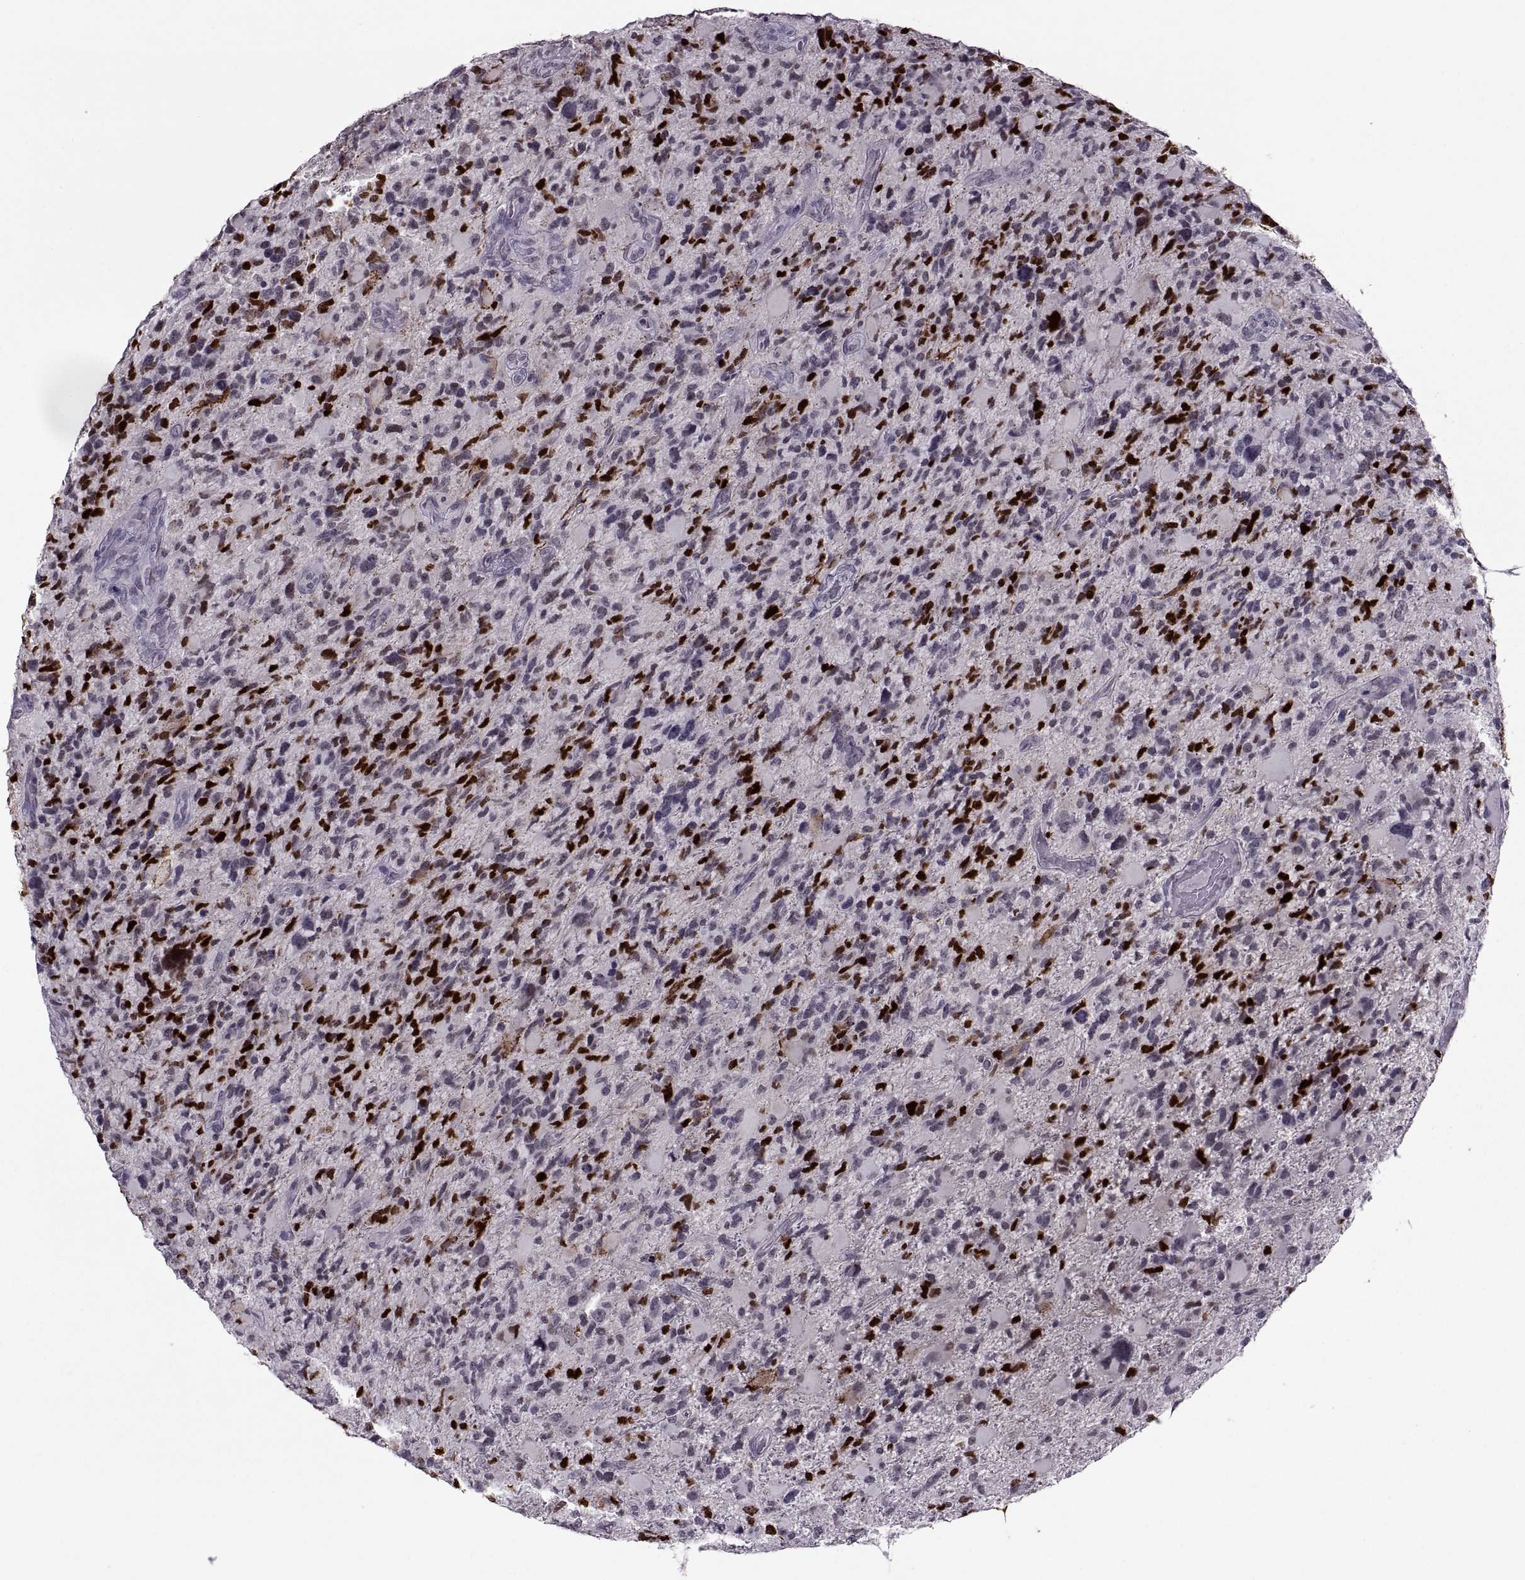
{"staining": {"intensity": "strong", "quantity": "25%-75%", "location": "nuclear"}, "tissue": "glioma", "cell_type": "Tumor cells", "image_type": "cancer", "snomed": [{"axis": "morphology", "description": "Glioma, malignant, High grade"}, {"axis": "topography", "description": "Brain"}], "caption": "A histopathology image of glioma stained for a protein exhibits strong nuclear brown staining in tumor cells.", "gene": "OTP", "patient": {"sex": "female", "age": 71}}